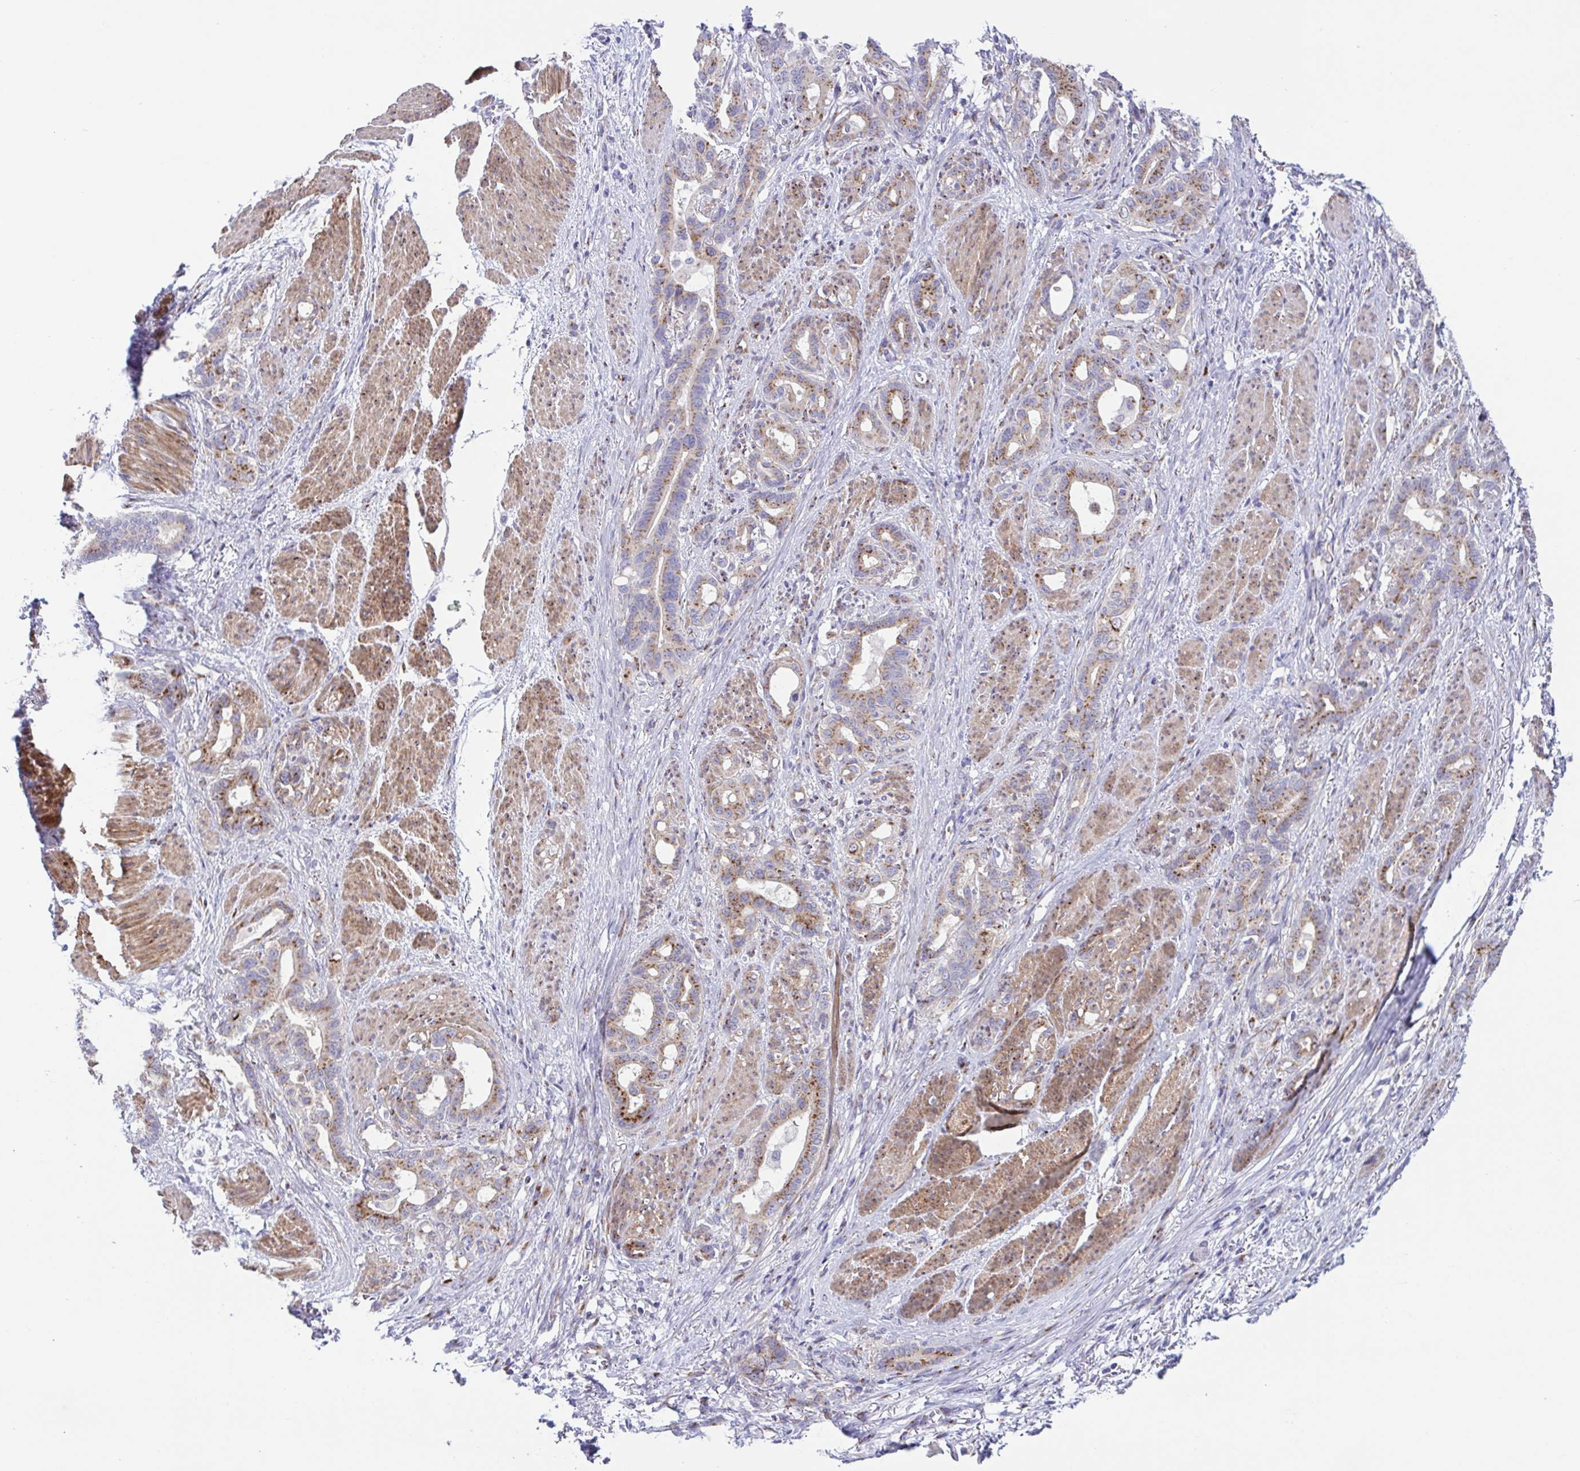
{"staining": {"intensity": "moderate", "quantity": "25%-75%", "location": "cytoplasmic/membranous"}, "tissue": "stomach cancer", "cell_type": "Tumor cells", "image_type": "cancer", "snomed": [{"axis": "morphology", "description": "Normal tissue, NOS"}, {"axis": "morphology", "description": "Adenocarcinoma, NOS"}, {"axis": "topography", "description": "Esophagus"}, {"axis": "topography", "description": "Stomach, upper"}], "caption": "Immunohistochemical staining of human adenocarcinoma (stomach) shows moderate cytoplasmic/membranous protein staining in approximately 25%-75% of tumor cells.", "gene": "COL17A1", "patient": {"sex": "male", "age": 62}}